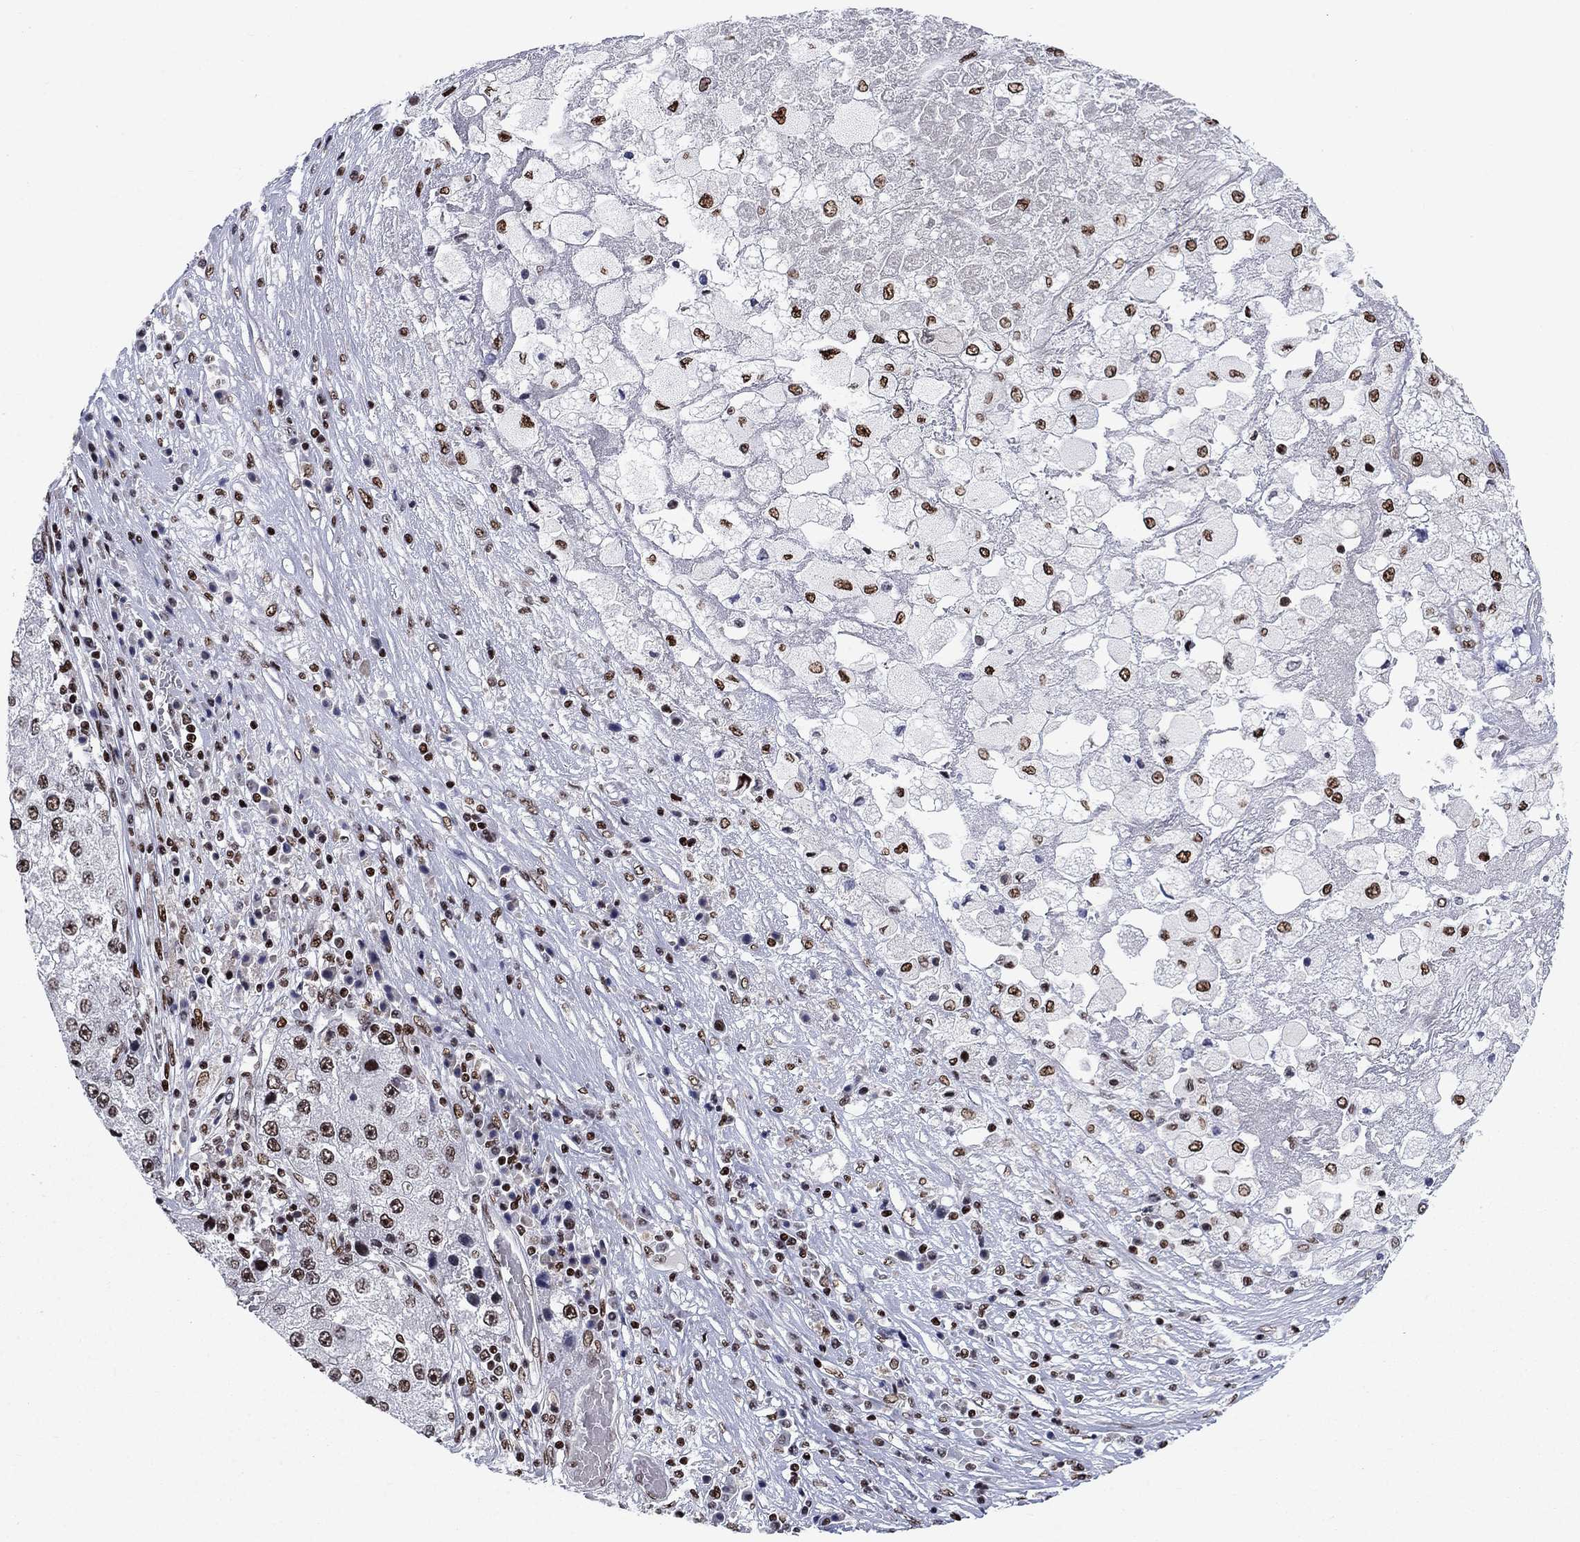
{"staining": {"intensity": "strong", "quantity": ">75%", "location": "nuclear"}, "tissue": "liver cancer", "cell_type": "Tumor cells", "image_type": "cancer", "snomed": [{"axis": "morphology", "description": "Carcinoma, Hepatocellular, NOS"}, {"axis": "topography", "description": "Liver"}], "caption": "Tumor cells display strong nuclear staining in approximately >75% of cells in liver hepatocellular carcinoma. The protein of interest is stained brown, and the nuclei are stained in blue (DAB (3,3'-diaminobenzidine) IHC with brightfield microscopy, high magnification).", "gene": "RPRD1B", "patient": {"sex": "female", "age": 73}}